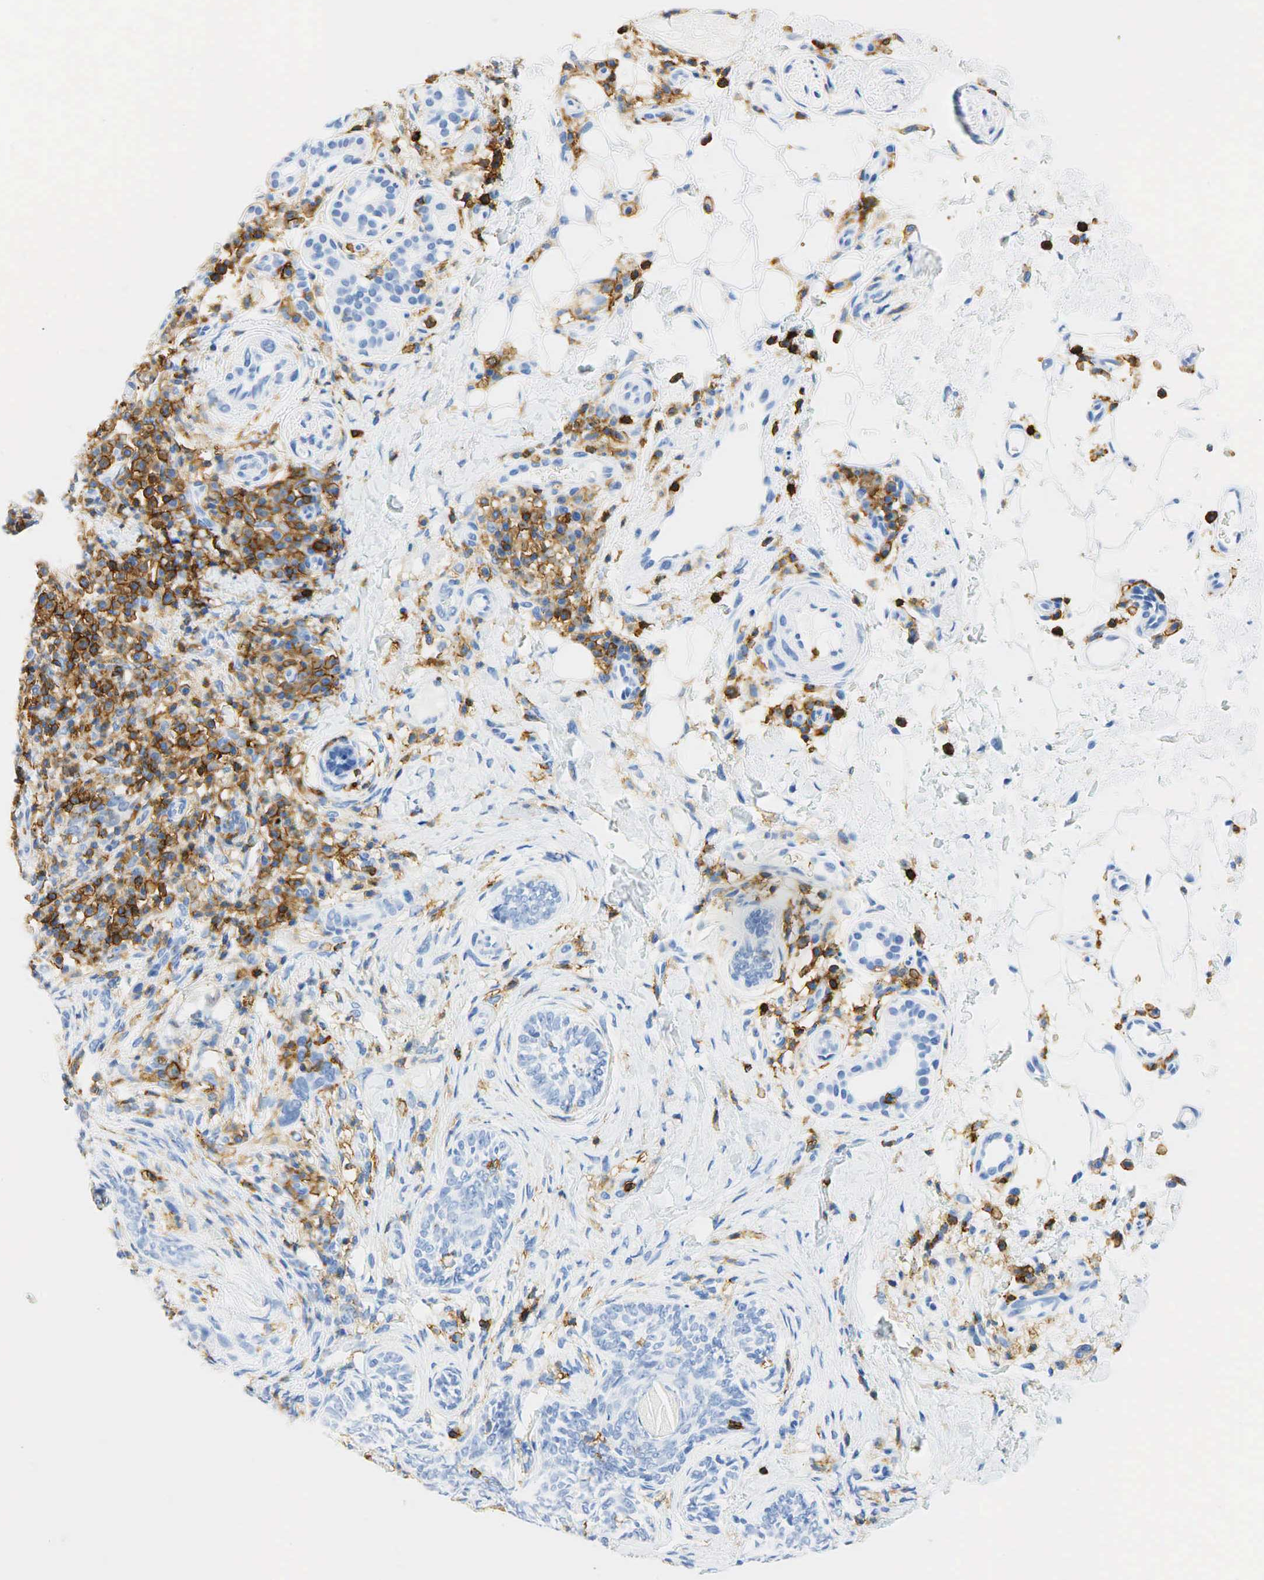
{"staining": {"intensity": "negative", "quantity": "none", "location": "none"}, "tissue": "skin cancer", "cell_type": "Tumor cells", "image_type": "cancer", "snomed": [{"axis": "morphology", "description": "Basal cell carcinoma"}, {"axis": "topography", "description": "Skin"}], "caption": "The histopathology image shows no staining of tumor cells in skin cancer (basal cell carcinoma).", "gene": "PTPRC", "patient": {"sex": "male", "age": 89}}